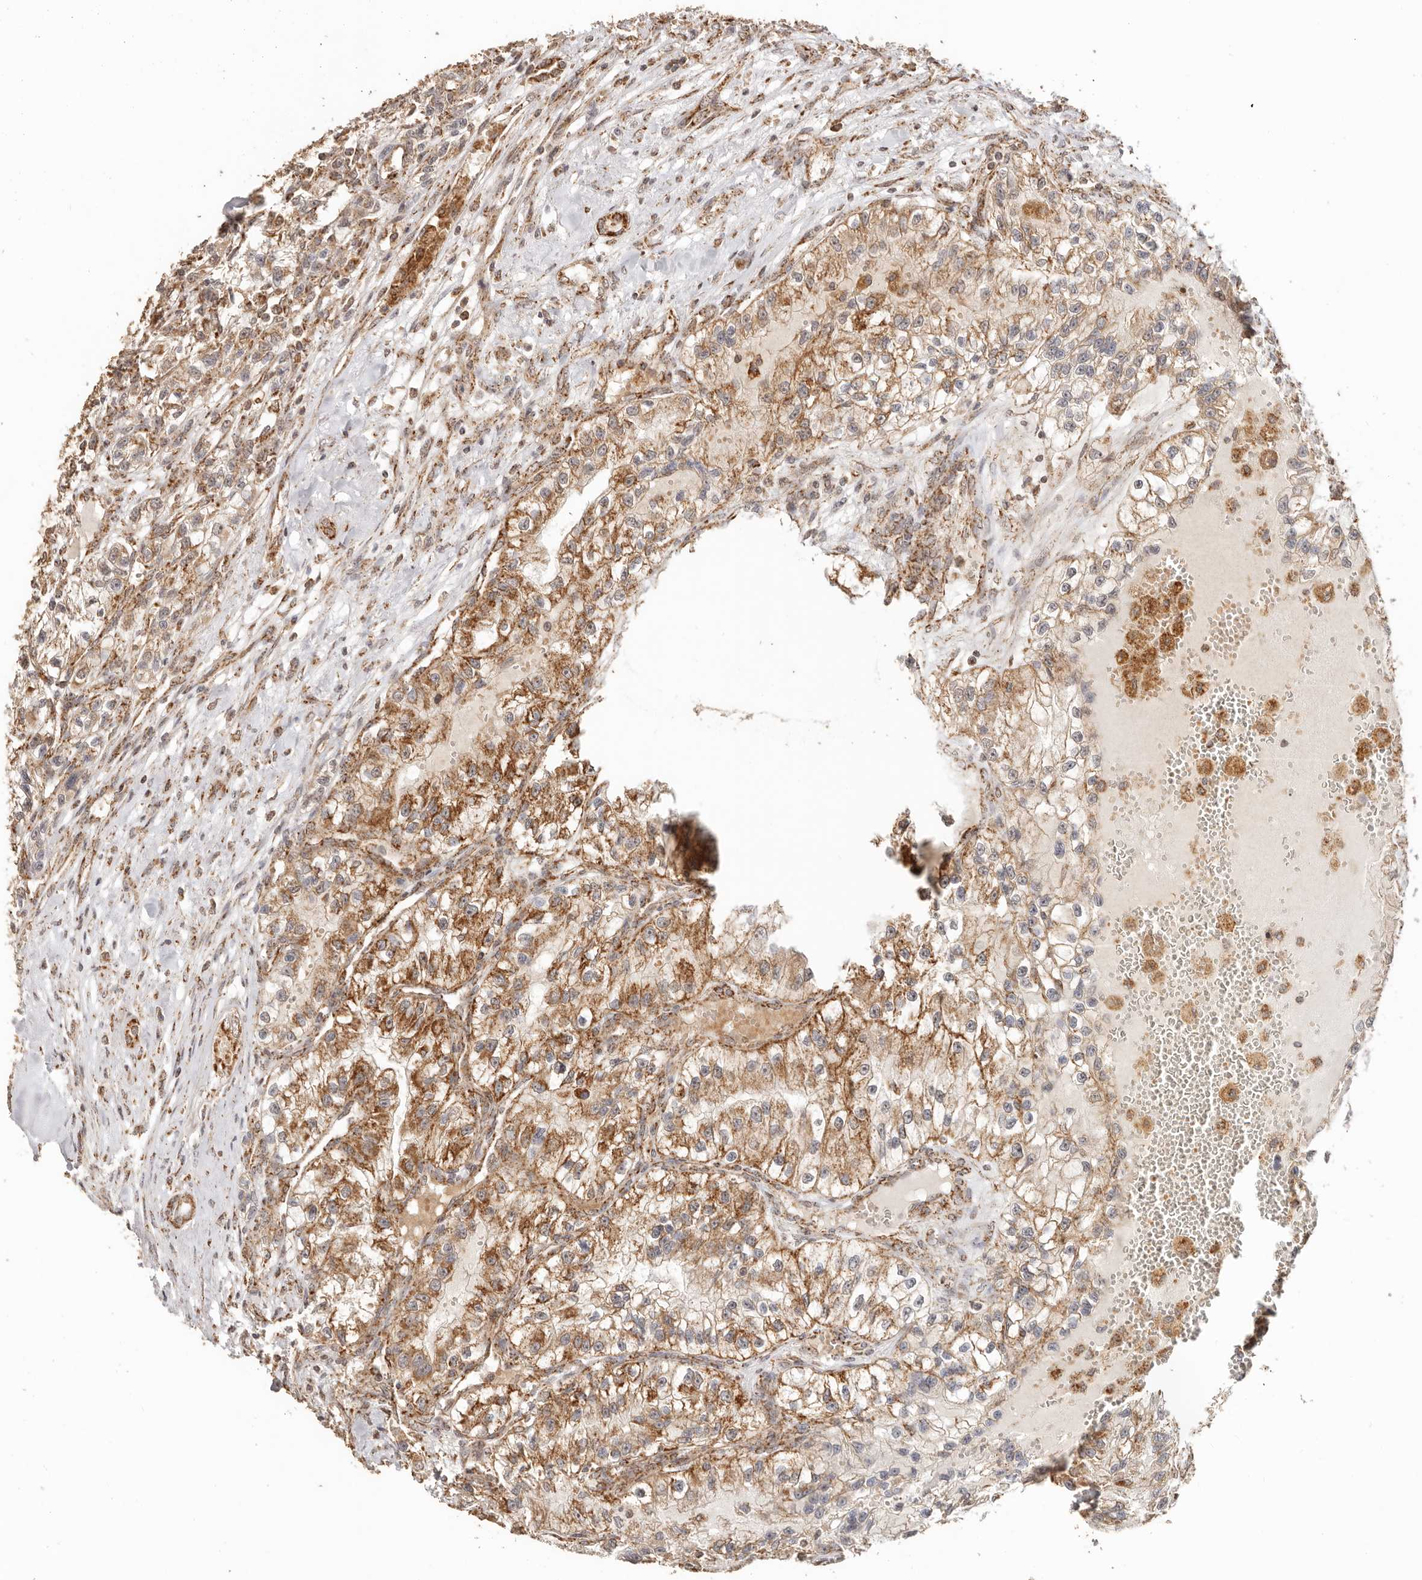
{"staining": {"intensity": "moderate", "quantity": ">75%", "location": "cytoplasmic/membranous"}, "tissue": "renal cancer", "cell_type": "Tumor cells", "image_type": "cancer", "snomed": [{"axis": "morphology", "description": "Adenocarcinoma, NOS"}, {"axis": "topography", "description": "Kidney"}], "caption": "Renal cancer (adenocarcinoma) stained with a brown dye exhibits moderate cytoplasmic/membranous positive positivity in approximately >75% of tumor cells.", "gene": "NDUFB11", "patient": {"sex": "female", "age": 57}}